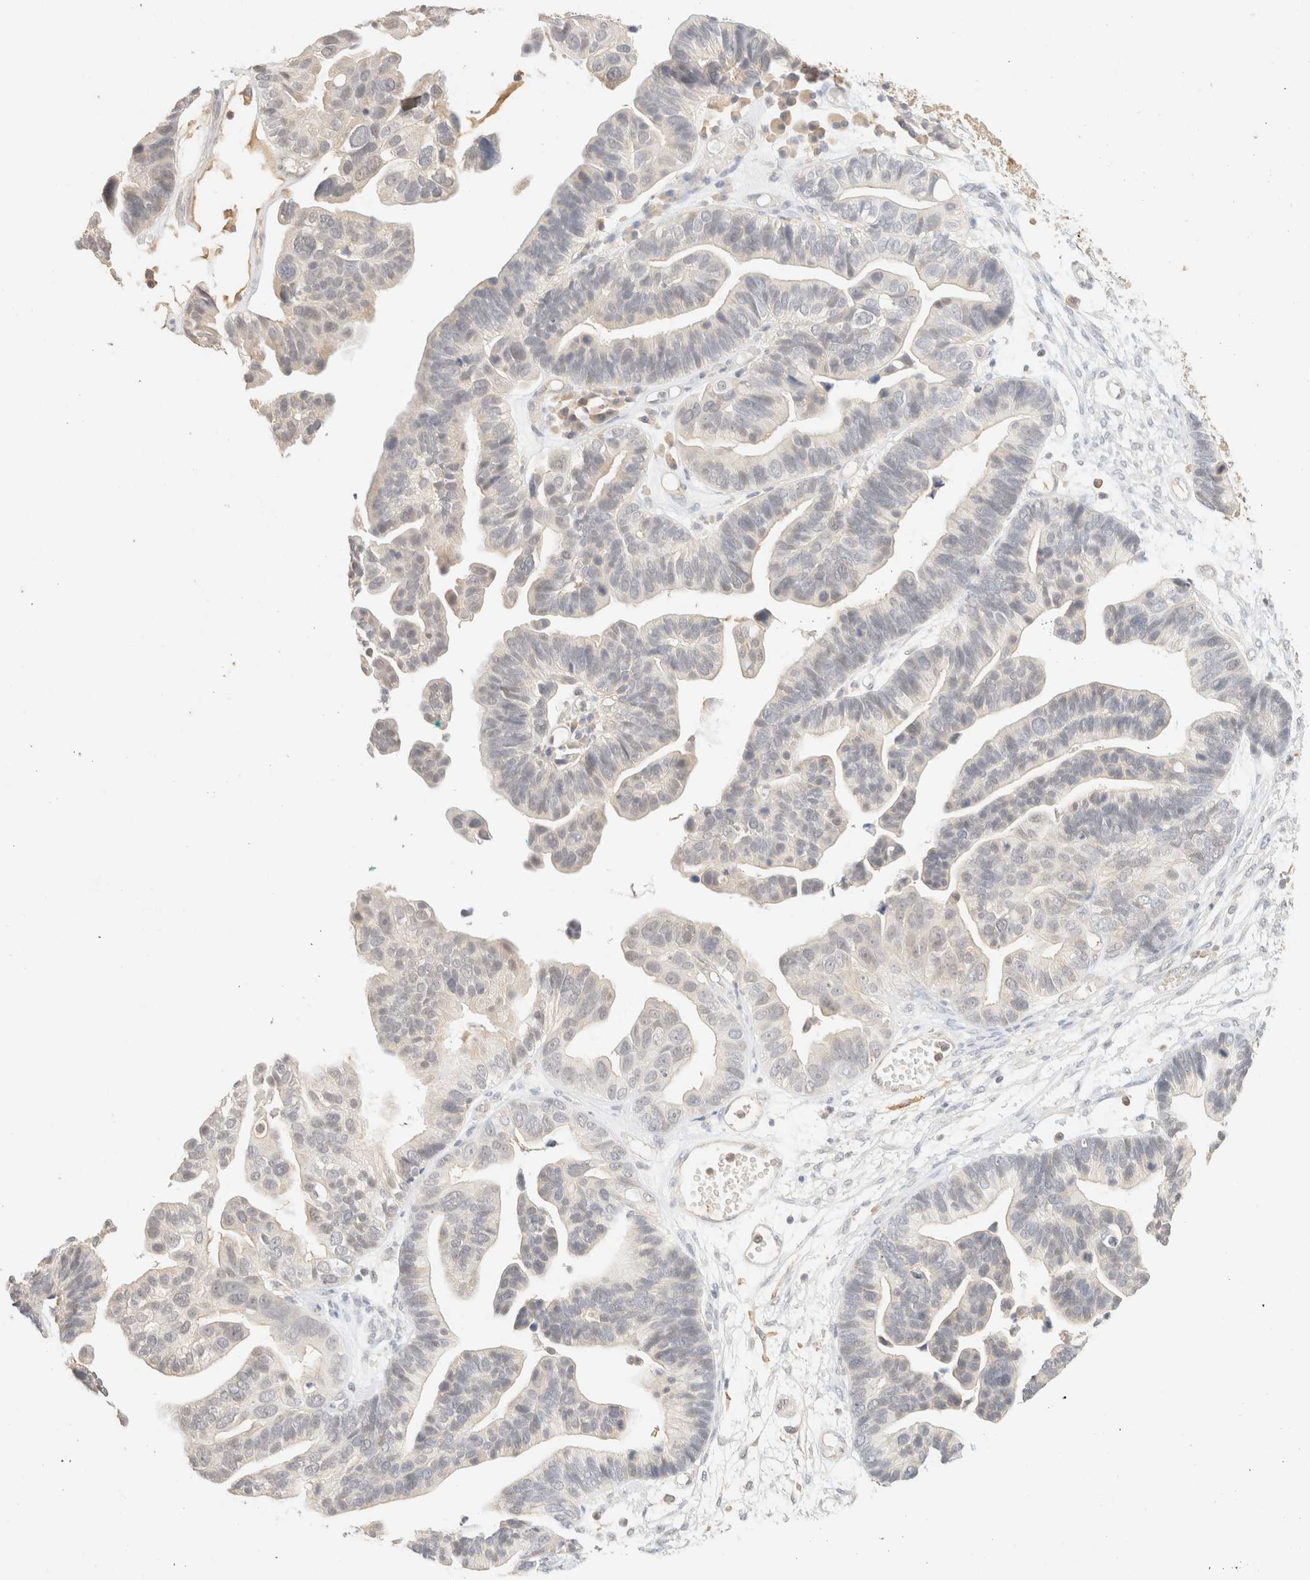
{"staining": {"intensity": "negative", "quantity": "none", "location": "none"}, "tissue": "ovarian cancer", "cell_type": "Tumor cells", "image_type": "cancer", "snomed": [{"axis": "morphology", "description": "Cystadenocarcinoma, serous, NOS"}, {"axis": "topography", "description": "Ovary"}], "caption": "Histopathology image shows no significant protein expression in tumor cells of ovarian cancer (serous cystadenocarcinoma). (DAB (3,3'-diaminobenzidine) immunohistochemistry (IHC) visualized using brightfield microscopy, high magnification).", "gene": "TIMD4", "patient": {"sex": "female", "age": 56}}